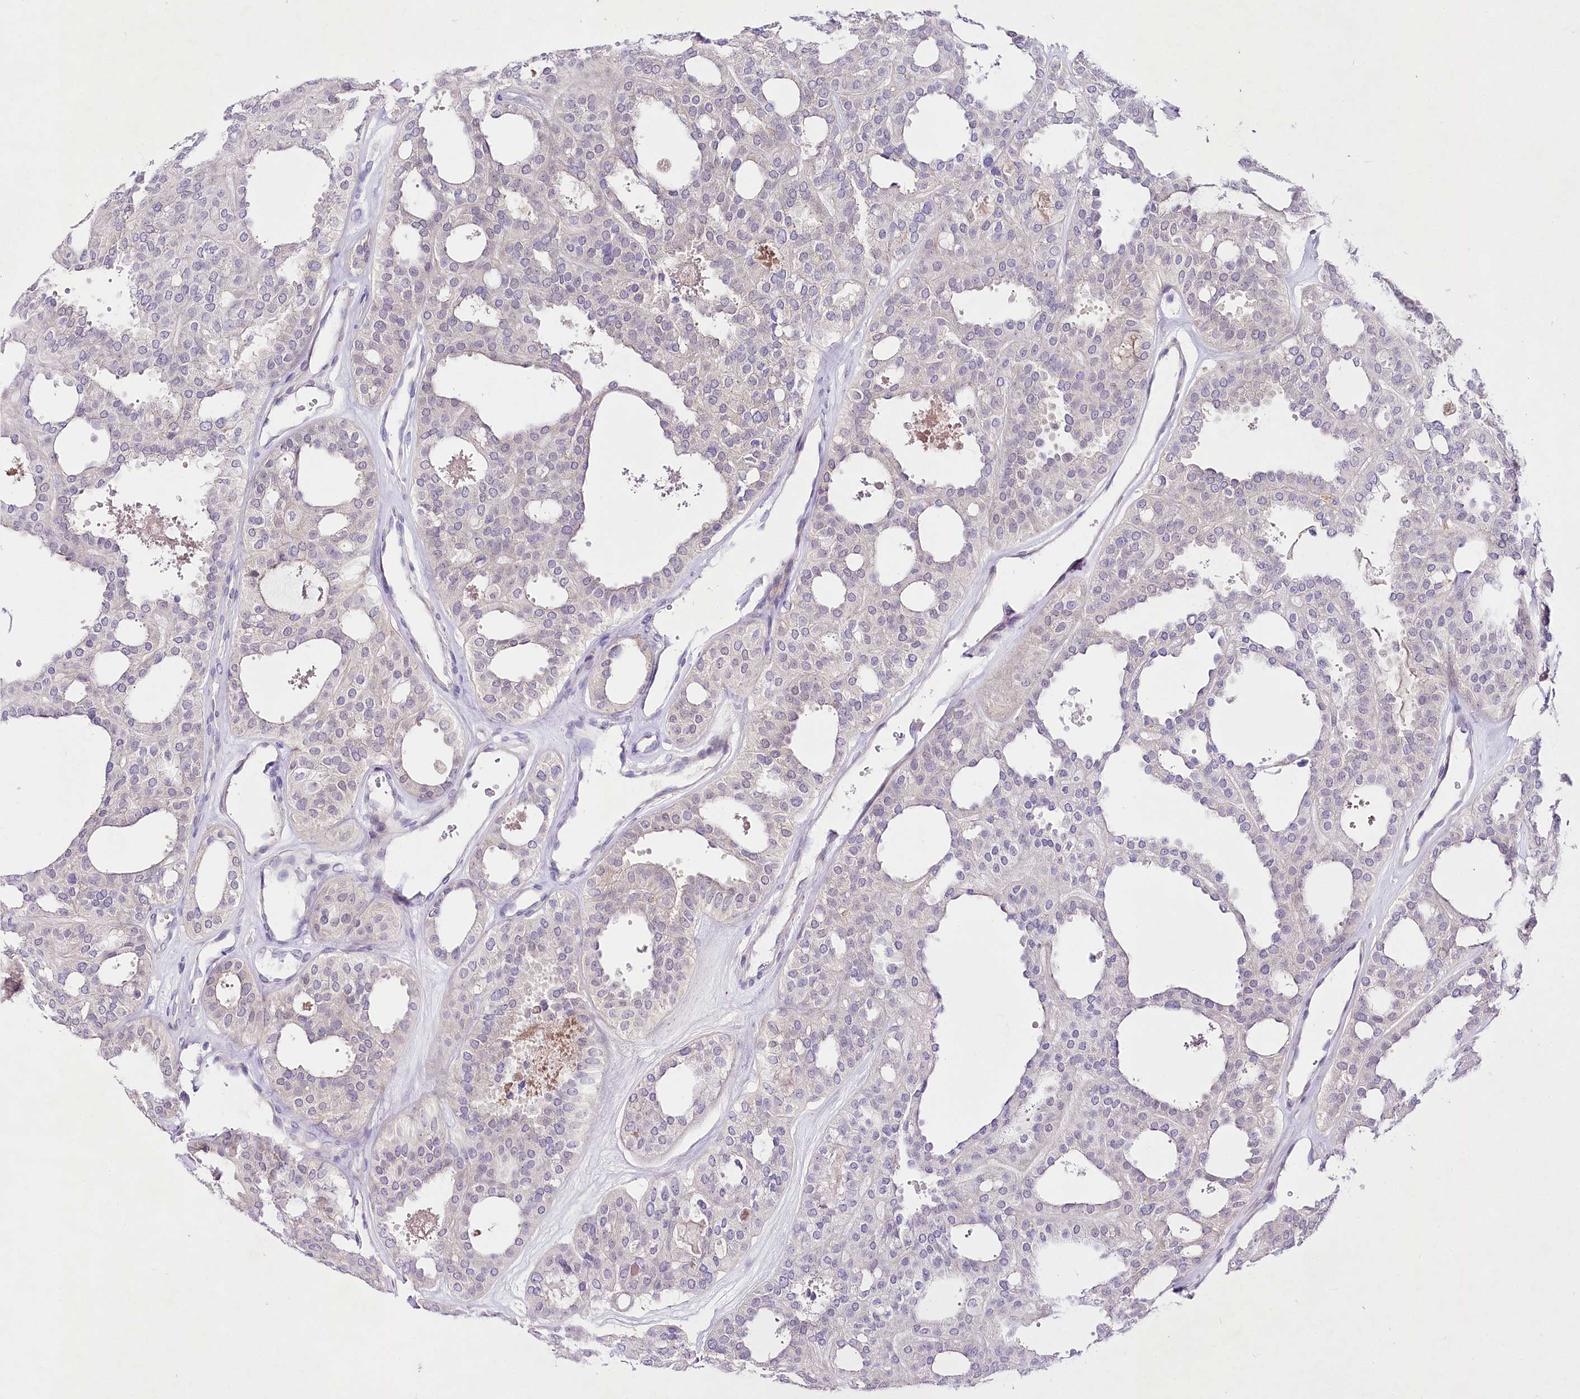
{"staining": {"intensity": "negative", "quantity": "none", "location": "none"}, "tissue": "thyroid cancer", "cell_type": "Tumor cells", "image_type": "cancer", "snomed": [{"axis": "morphology", "description": "Follicular adenoma carcinoma, NOS"}, {"axis": "topography", "description": "Thyroid gland"}], "caption": "This is an immunohistochemistry image of human thyroid follicular adenoma carcinoma. There is no positivity in tumor cells.", "gene": "LRRC14B", "patient": {"sex": "male", "age": 75}}